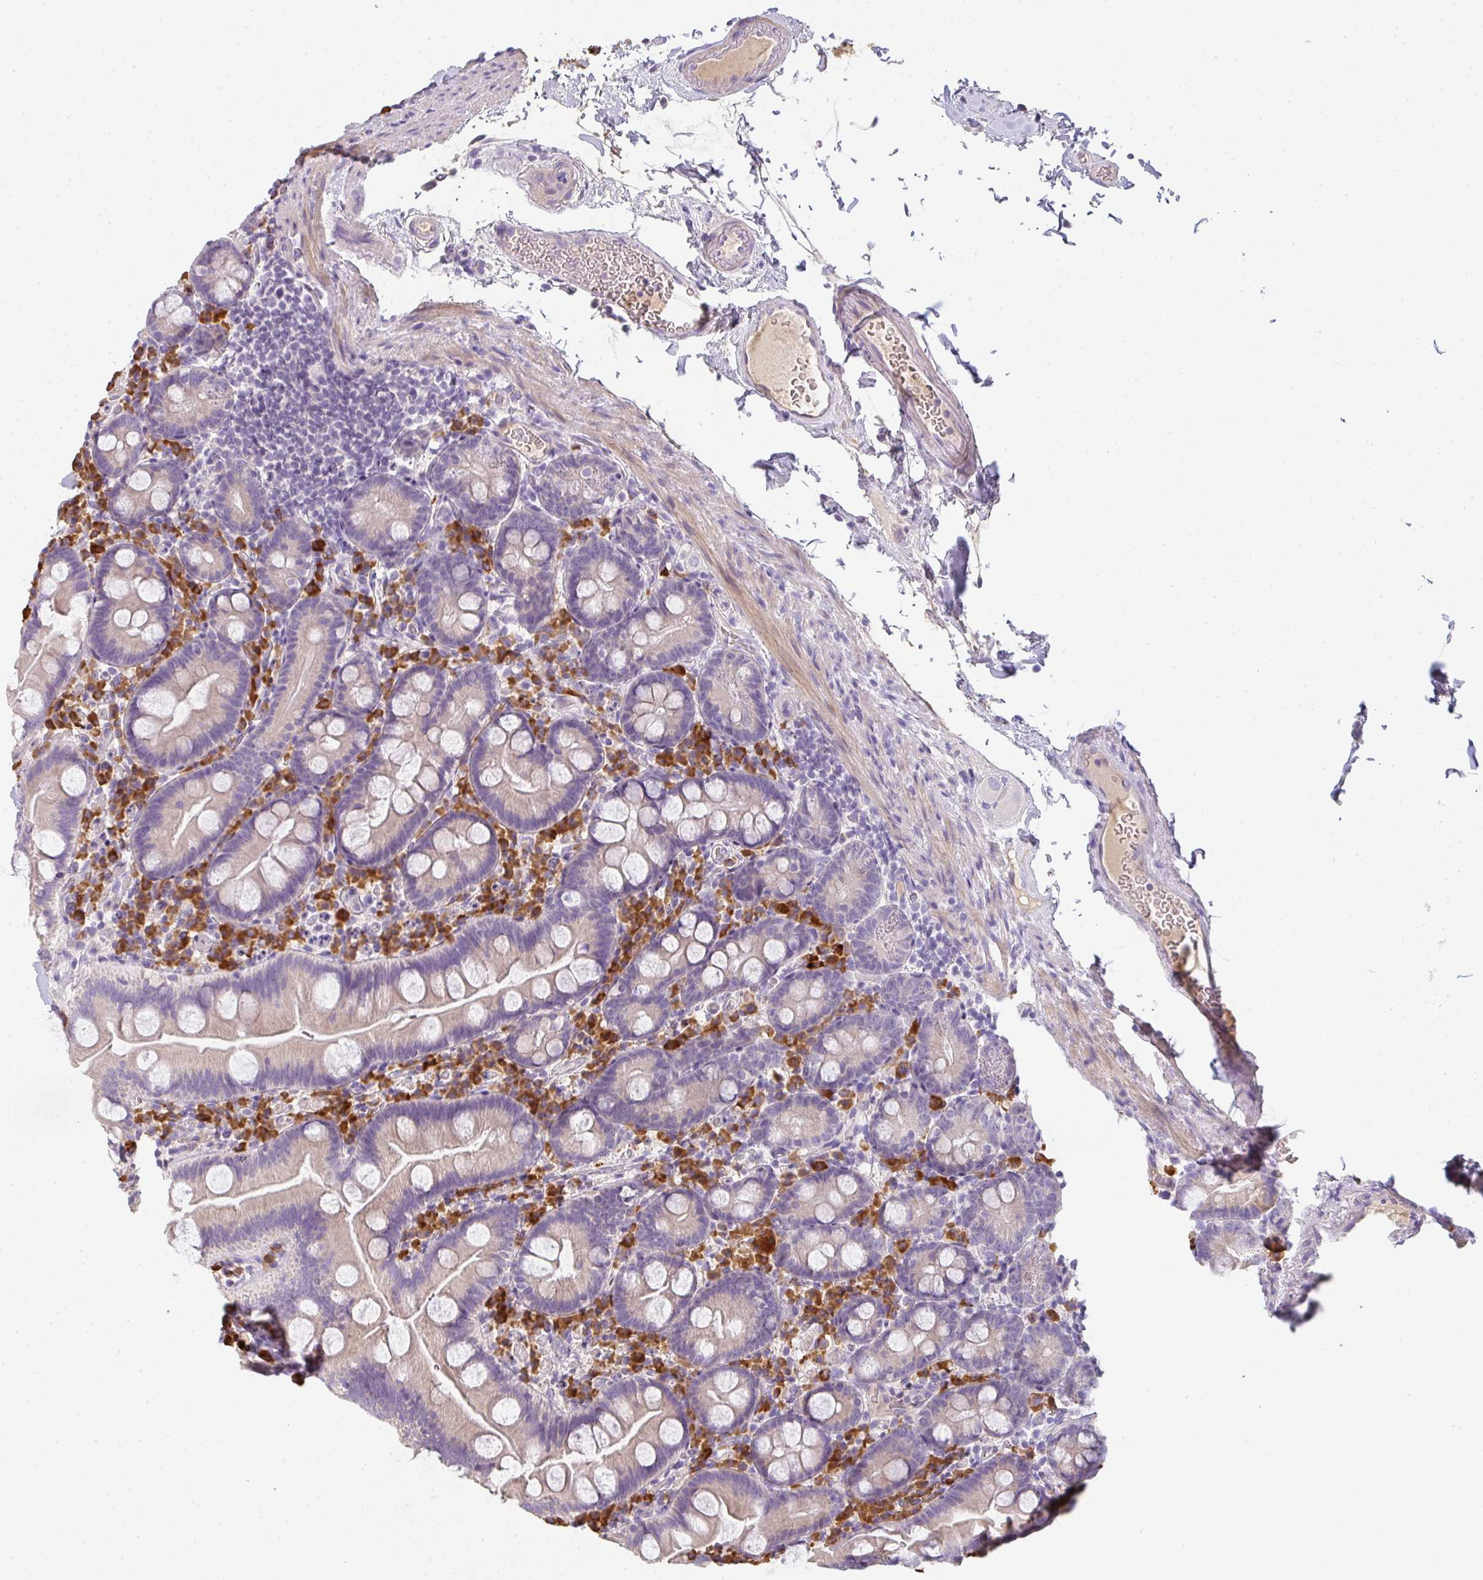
{"staining": {"intensity": "negative", "quantity": "none", "location": "none"}, "tissue": "small intestine", "cell_type": "Glandular cells", "image_type": "normal", "snomed": [{"axis": "morphology", "description": "Normal tissue, NOS"}, {"axis": "topography", "description": "Small intestine"}], "caption": "DAB immunohistochemical staining of normal small intestine exhibits no significant staining in glandular cells.", "gene": "ZNF215", "patient": {"sex": "female", "age": 68}}